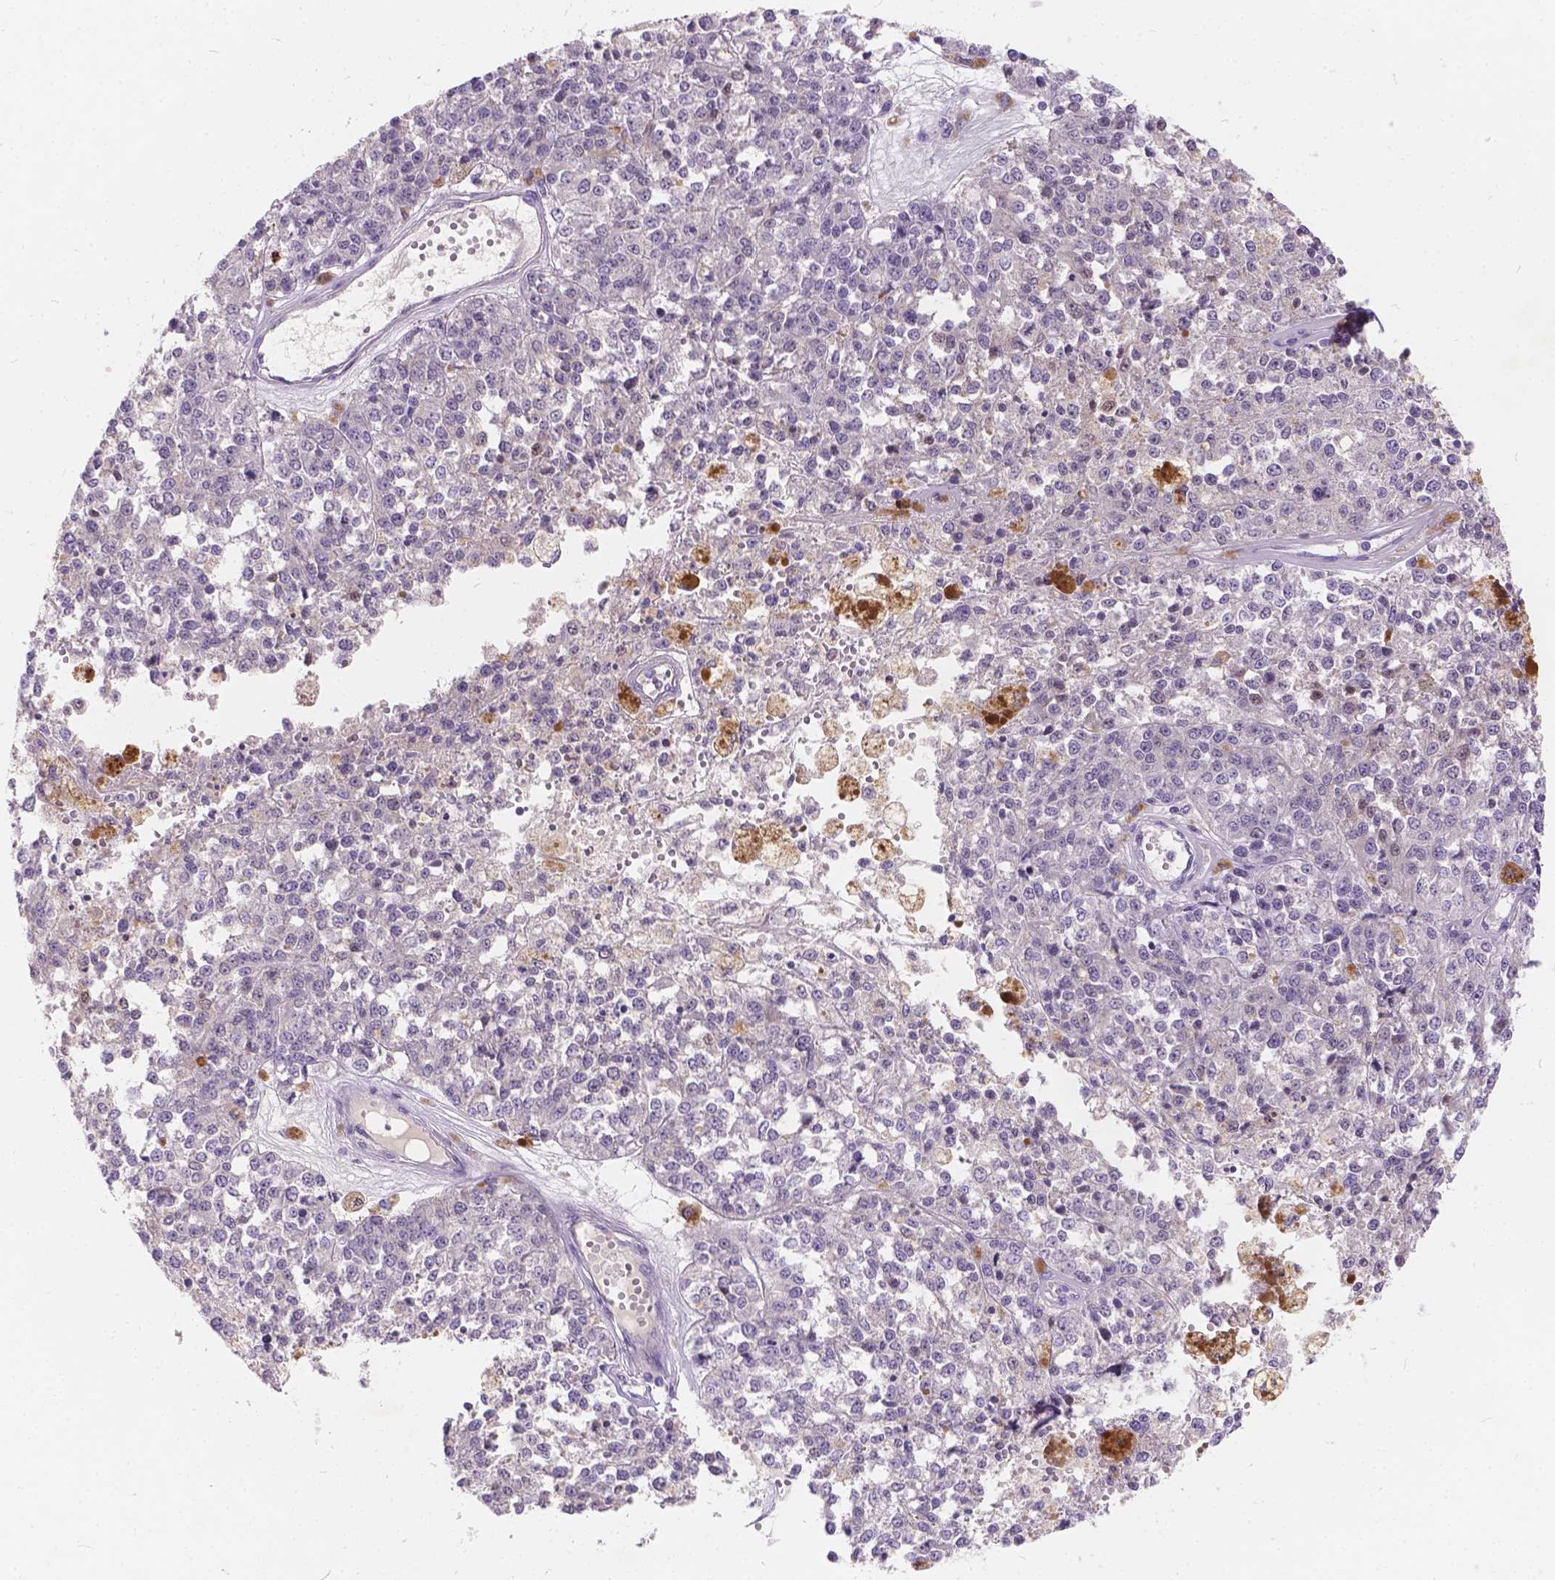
{"staining": {"intensity": "negative", "quantity": "none", "location": "none"}, "tissue": "melanoma", "cell_type": "Tumor cells", "image_type": "cancer", "snomed": [{"axis": "morphology", "description": "Malignant melanoma, Metastatic site"}, {"axis": "topography", "description": "Lymph node"}], "caption": "Immunohistochemistry (IHC) of human malignant melanoma (metastatic site) reveals no expression in tumor cells. (DAB (3,3'-diaminobenzidine) IHC, high magnification).", "gene": "PEX11G", "patient": {"sex": "female", "age": 64}}